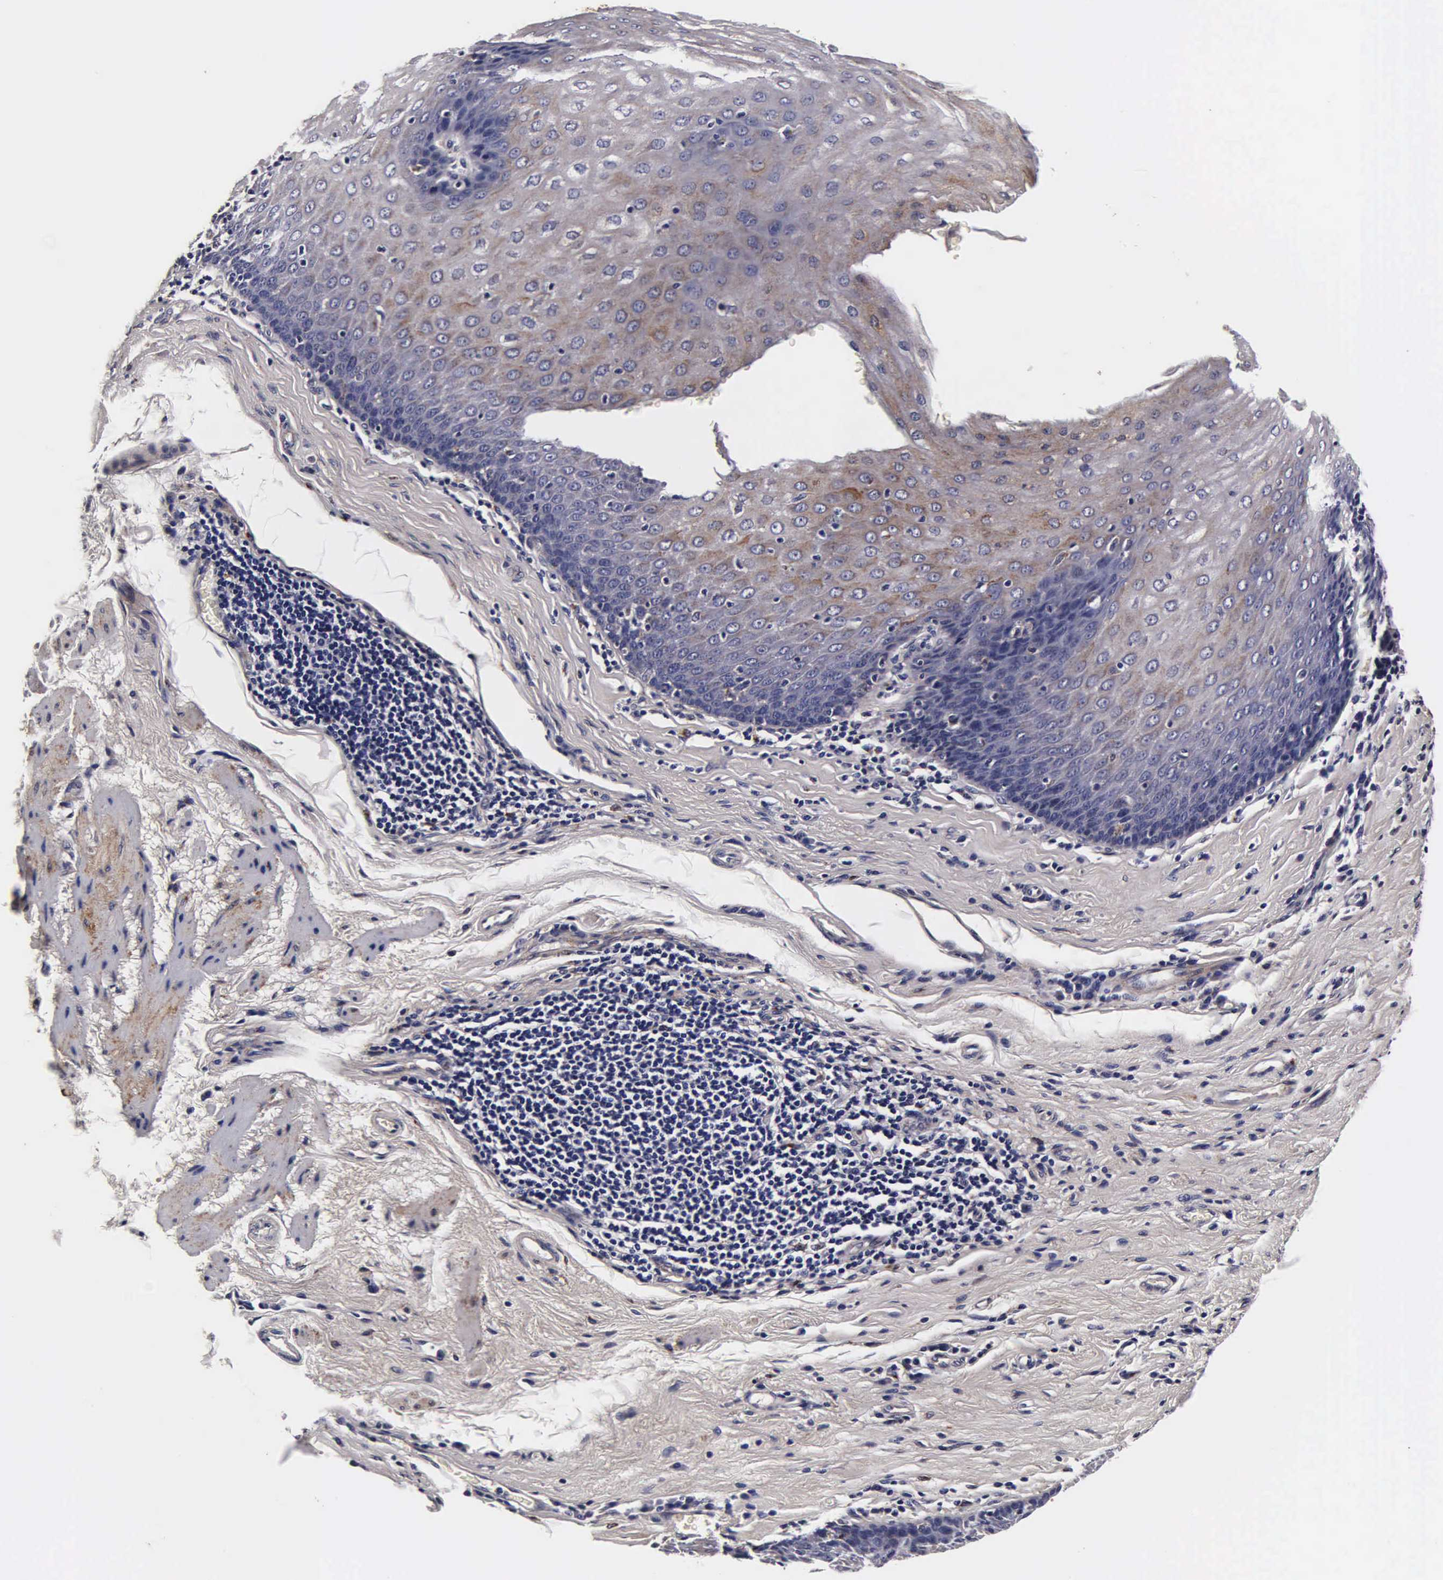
{"staining": {"intensity": "weak", "quantity": "25%-75%", "location": "cytoplasmic/membranous"}, "tissue": "esophagus", "cell_type": "Squamous epithelial cells", "image_type": "normal", "snomed": [{"axis": "morphology", "description": "Normal tissue, NOS"}, {"axis": "topography", "description": "Esophagus"}], "caption": "An immunohistochemistry photomicrograph of benign tissue is shown. Protein staining in brown highlights weak cytoplasmic/membranous positivity in esophagus within squamous epithelial cells. (IHC, brightfield microscopy, high magnification).", "gene": "CST3", "patient": {"sex": "female", "age": 61}}